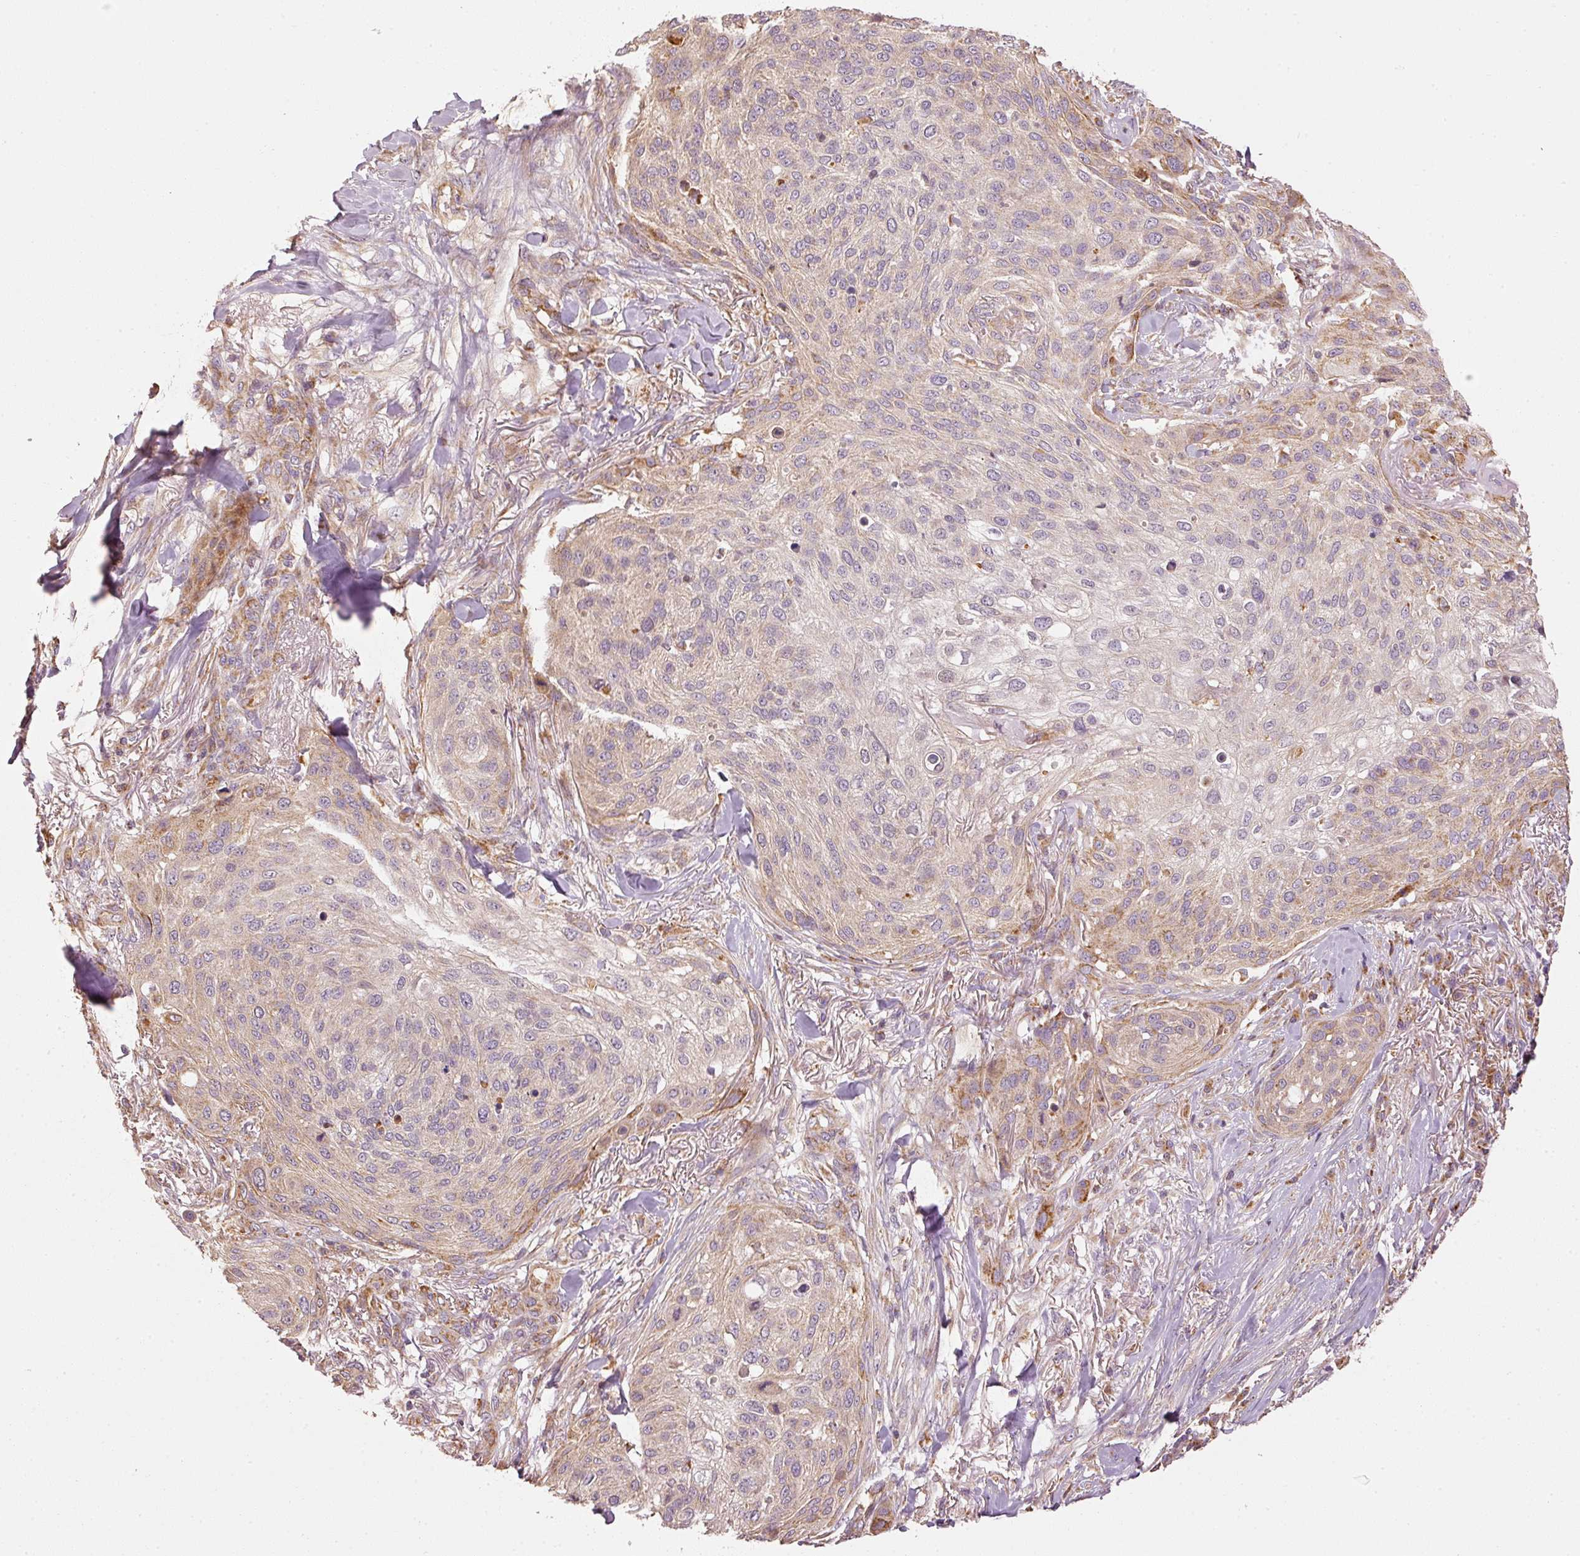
{"staining": {"intensity": "moderate", "quantity": "<25%", "location": "cytoplasmic/membranous"}, "tissue": "skin cancer", "cell_type": "Tumor cells", "image_type": "cancer", "snomed": [{"axis": "morphology", "description": "Squamous cell carcinoma, NOS"}, {"axis": "topography", "description": "Skin"}], "caption": "IHC photomicrograph of neoplastic tissue: skin squamous cell carcinoma stained using immunohistochemistry displays low levels of moderate protein expression localized specifically in the cytoplasmic/membranous of tumor cells, appearing as a cytoplasmic/membranous brown color.", "gene": "MTHFD1L", "patient": {"sex": "female", "age": 87}}